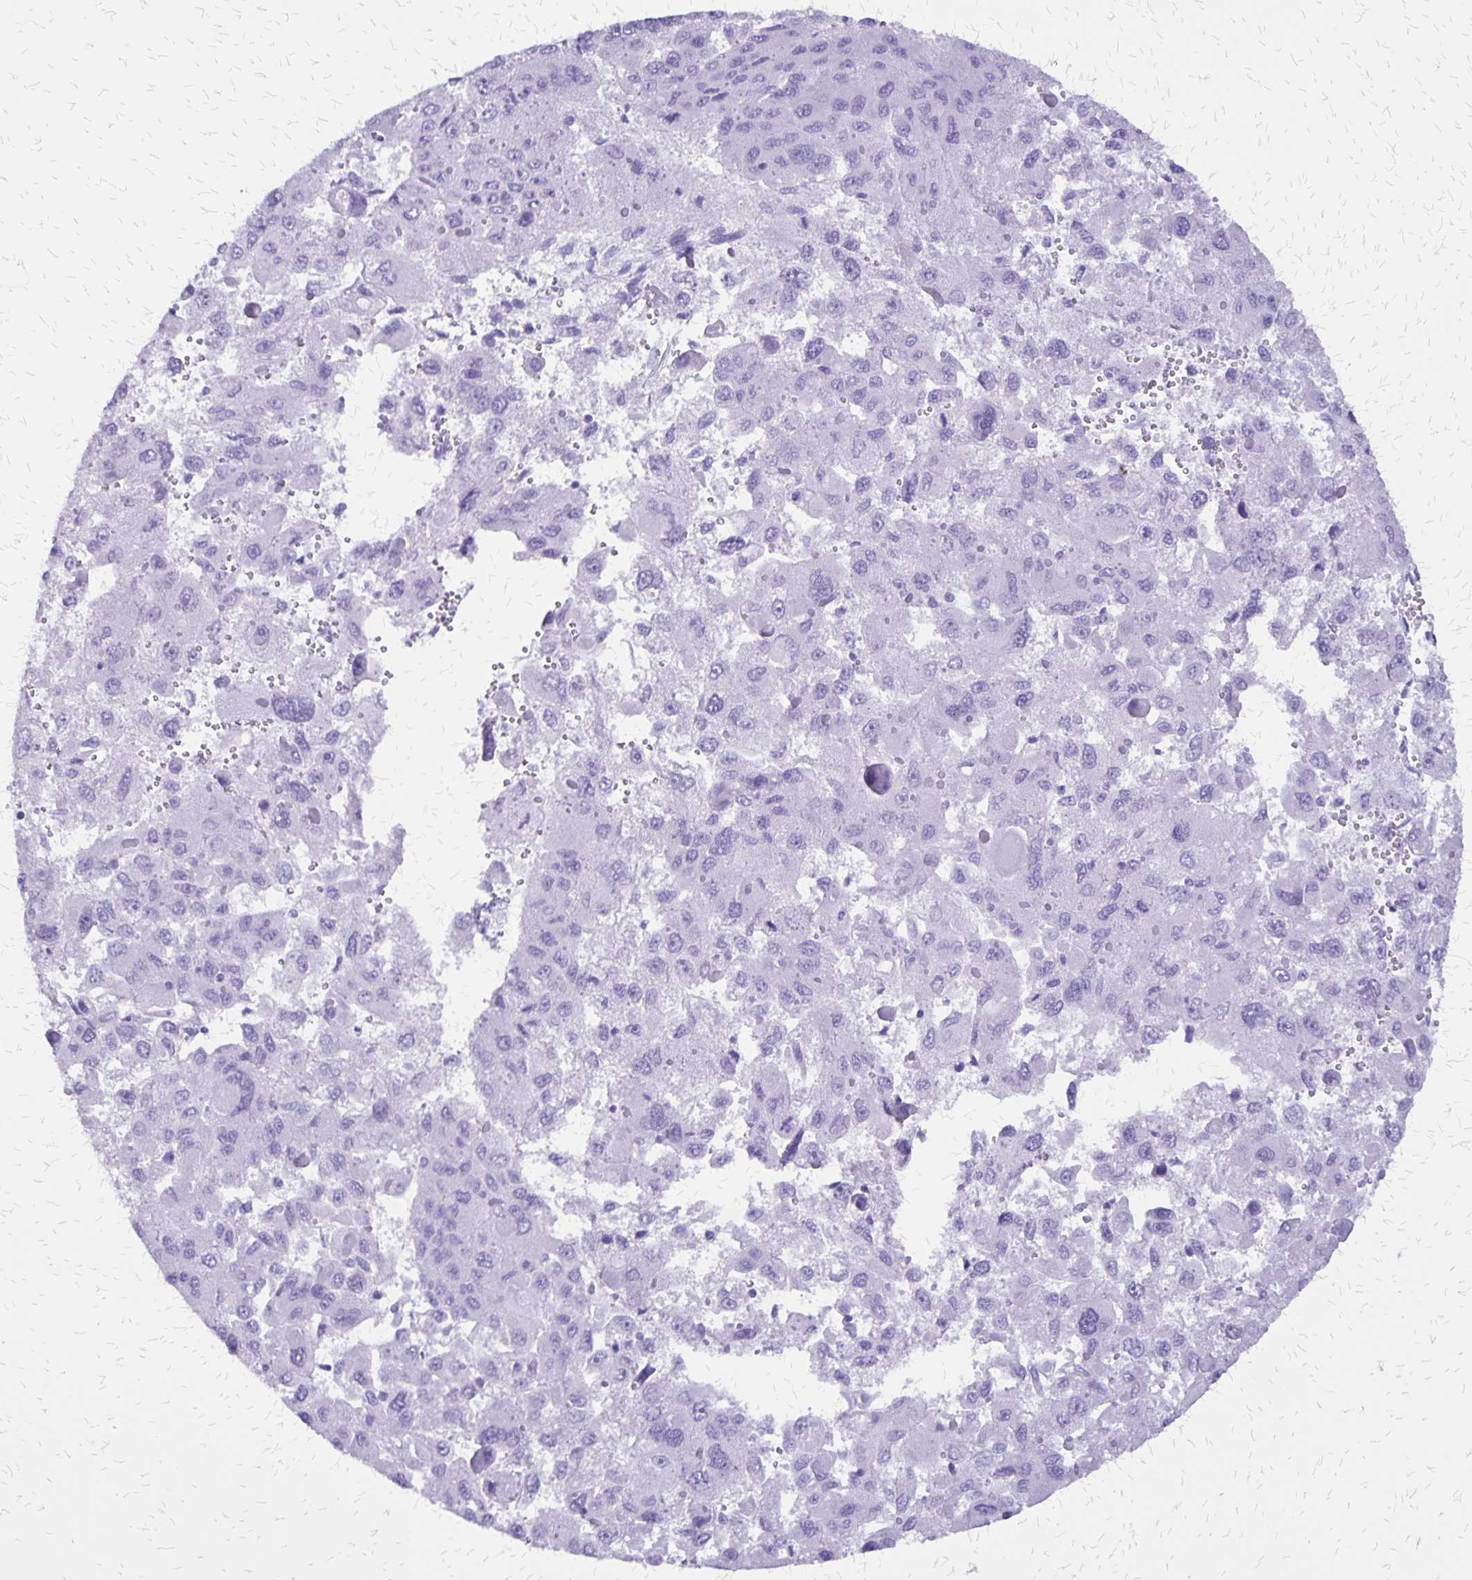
{"staining": {"intensity": "negative", "quantity": "none", "location": "none"}, "tissue": "liver cancer", "cell_type": "Tumor cells", "image_type": "cancer", "snomed": [{"axis": "morphology", "description": "Carcinoma, Hepatocellular, NOS"}, {"axis": "topography", "description": "Liver"}], "caption": "Immunohistochemical staining of human liver cancer (hepatocellular carcinoma) demonstrates no significant positivity in tumor cells. (Stains: DAB (3,3'-diaminobenzidine) IHC with hematoxylin counter stain, Microscopy: brightfield microscopy at high magnification).", "gene": "SLC13A2", "patient": {"sex": "female", "age": 41}}